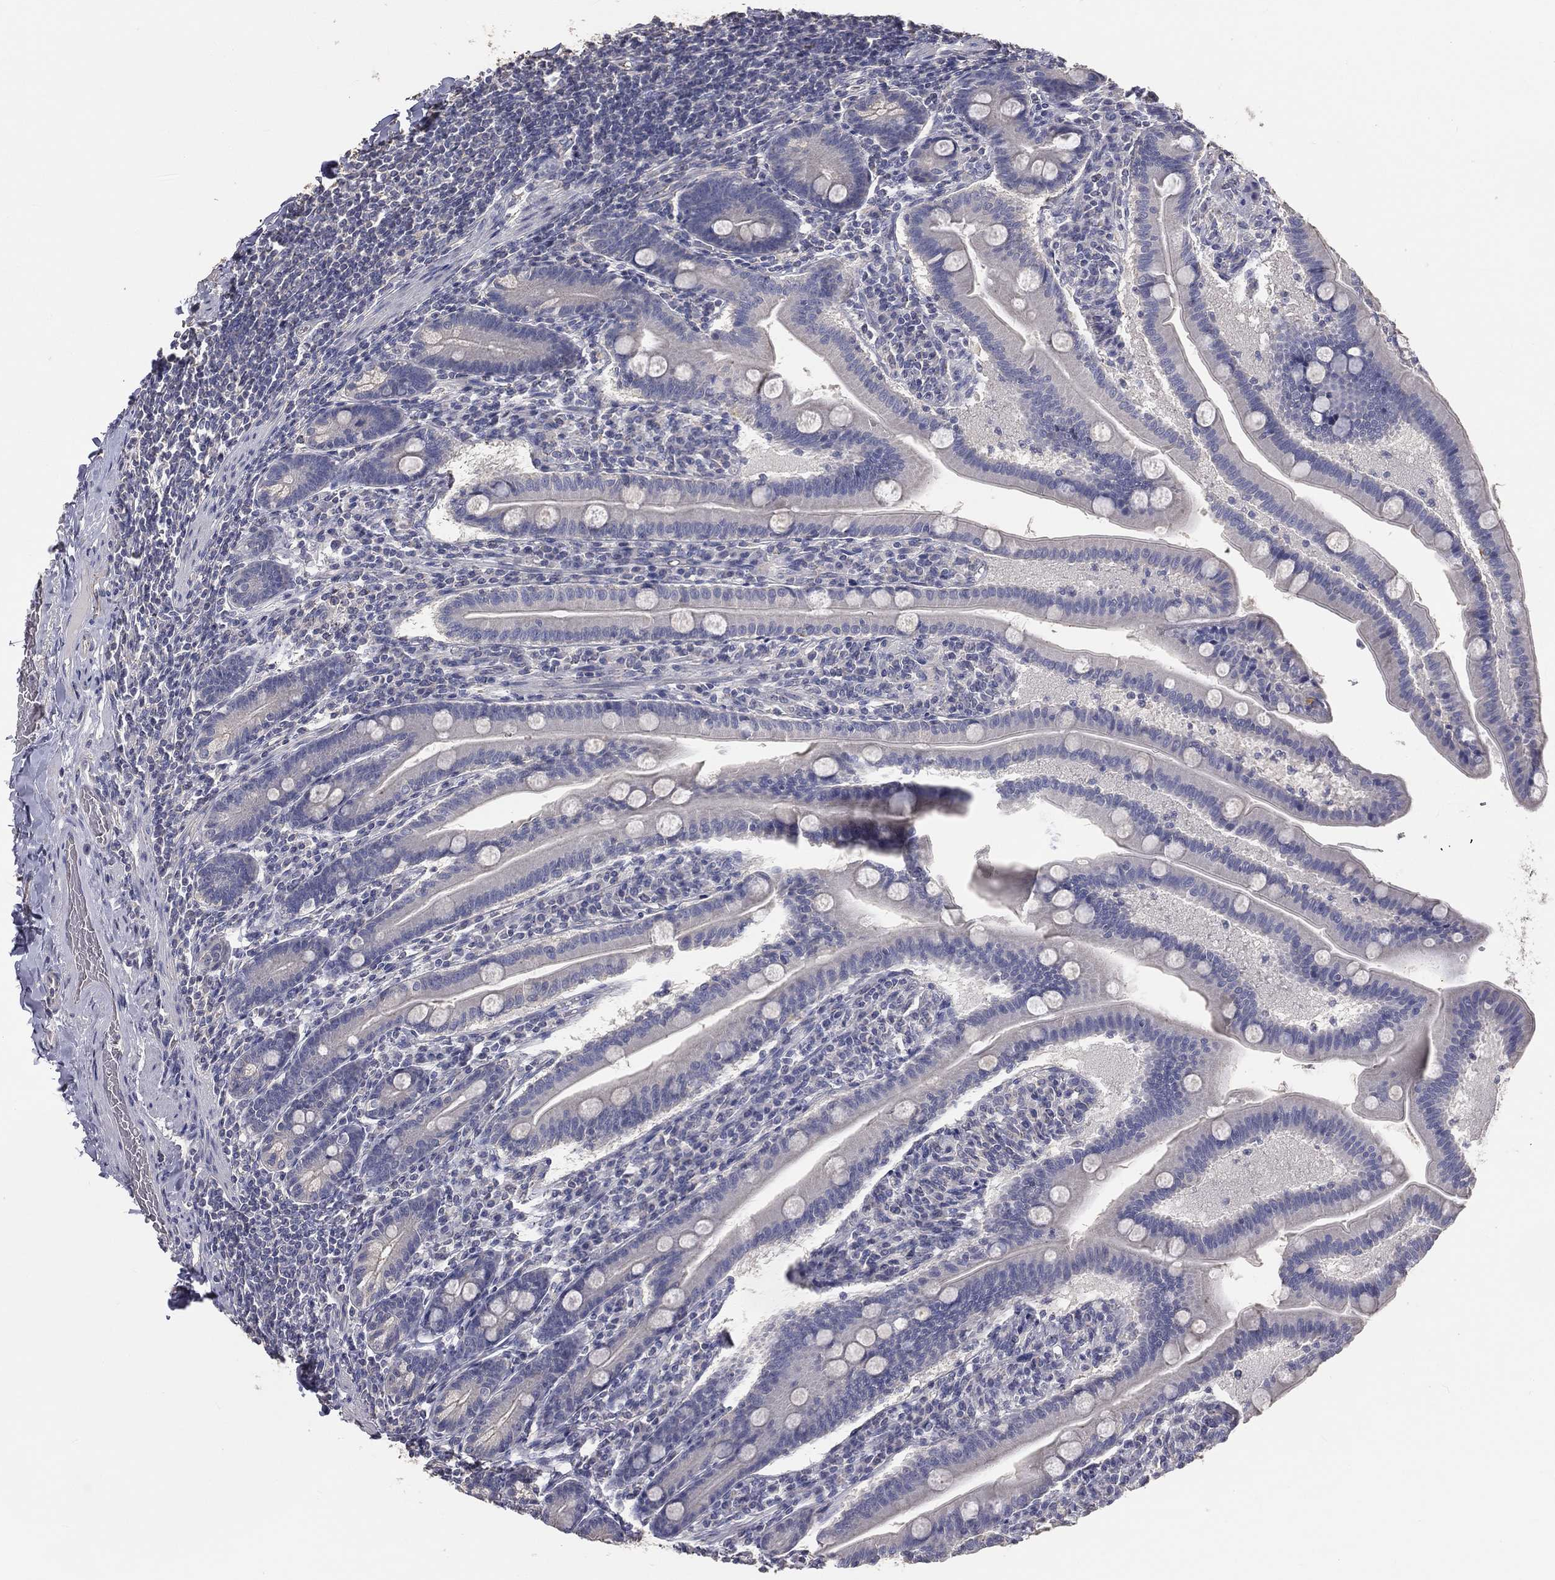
{"staining": {"intensity": "negative", "quantity": "none", "location": "none"}, "tissue": "small intestine", "cell_type": "Glandular cells", "image_type": "normal", "snomed": [{"axis": "morphology", "description": "Normal tissue, NOS"}, {"axis": "topography", "description": "Small intestine"}], "caption": "Immunohistochemistry (IHC) histopathology image of benign small intestine: human small intestine stained with DAB (3,3'-diaminobenzidine) shows no significant protein staining in glandular cells.", "gene": "CROCC", "patient": {"sex": "male", "age": 66}}